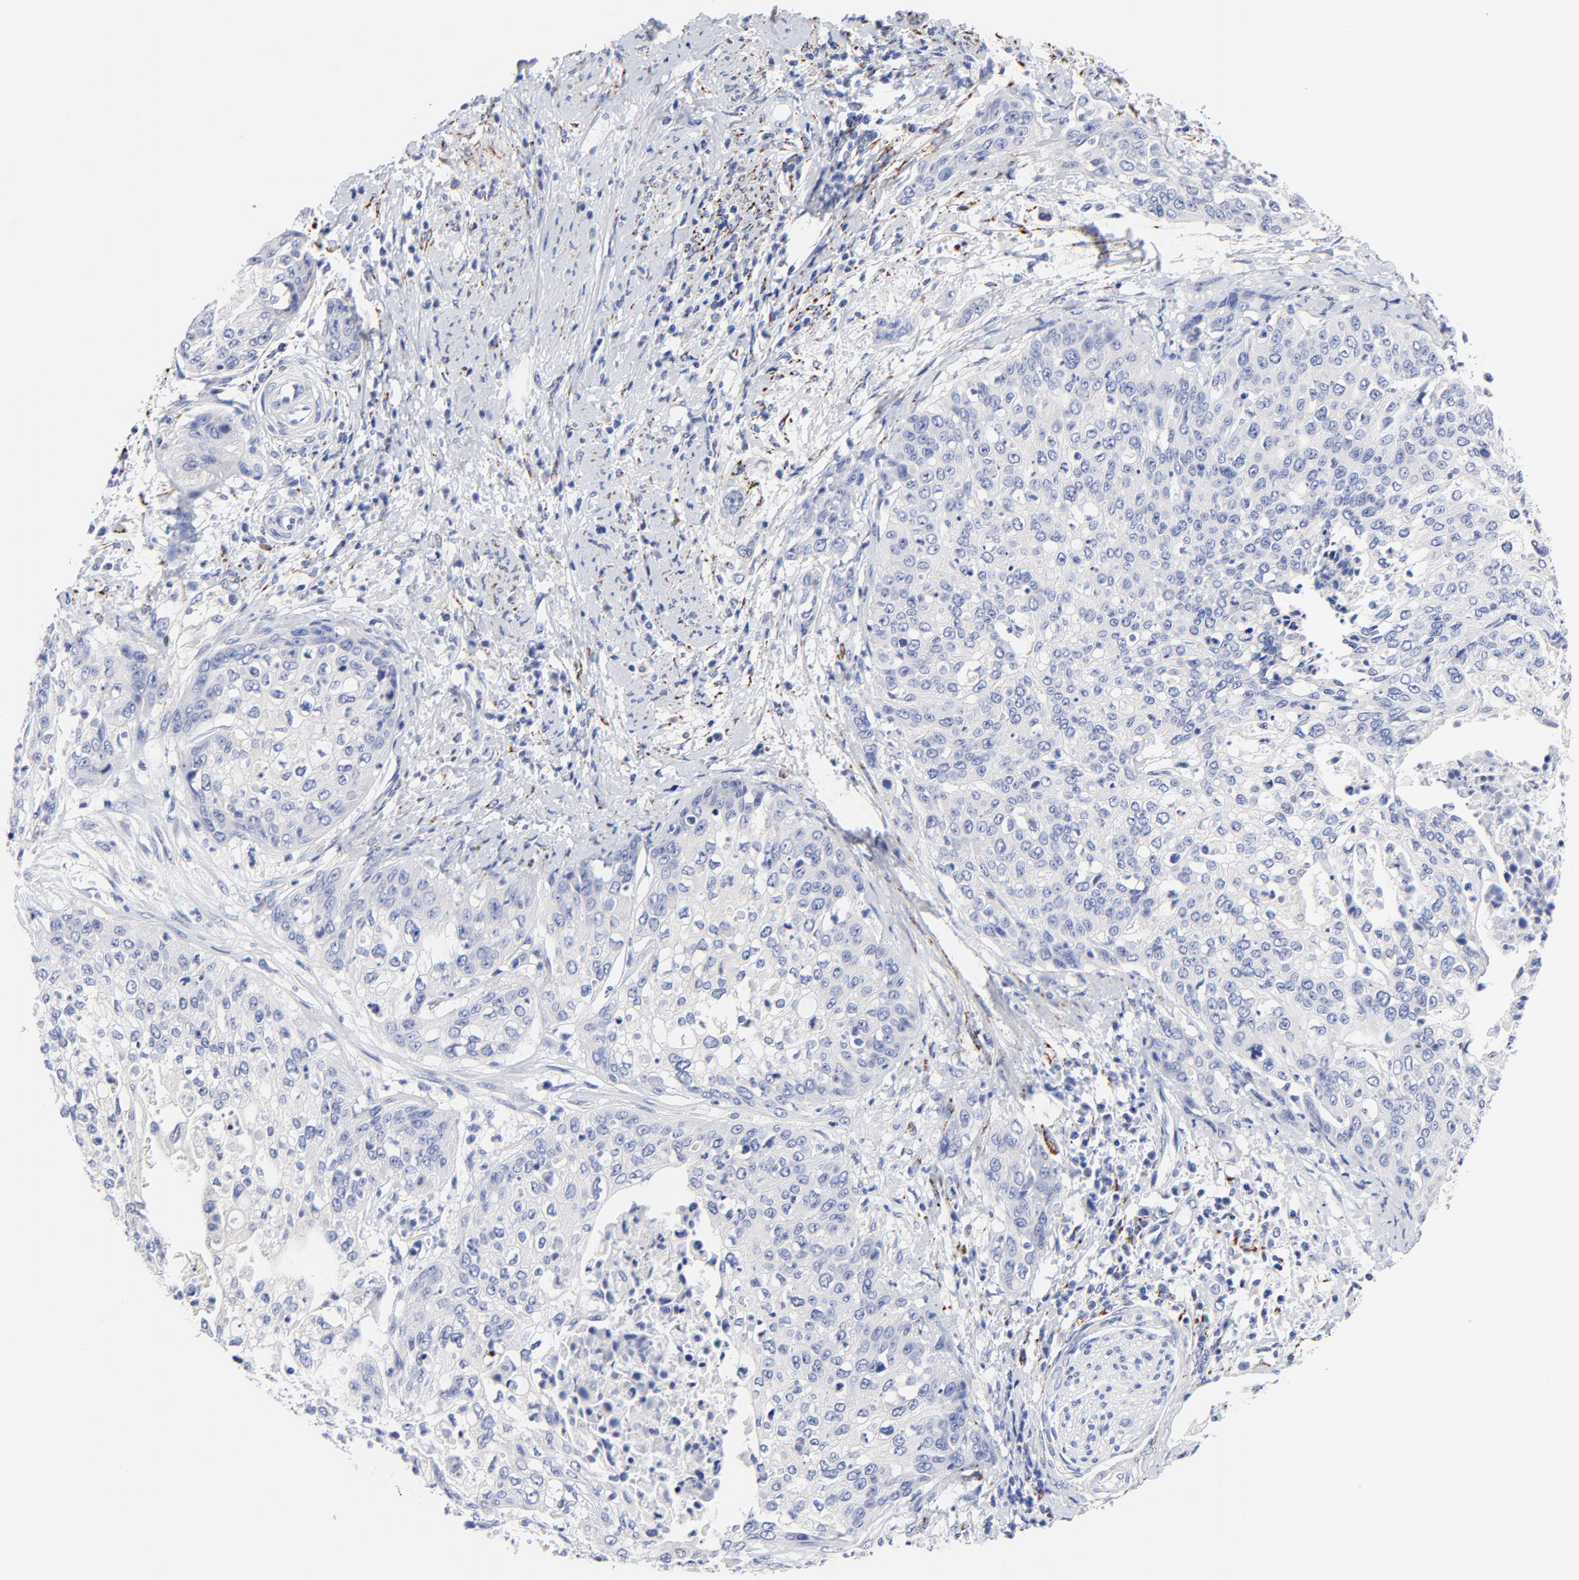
{"staining": {"intensity": "negative", "quantity": "none", "location": "none"}, "tissue": "cervical cancer", "cell_type": "Tumor cells", "image_type": "cancer", "snomed": [{"axis": "morphology", "description": "Squamous cell carcinoma, NOS"}, {"axis": "topography", "description": "Cervix"}], "caption": "Human squamous cell carcinoma (cervical) stained for a protein using IHC demonstrates no positivity in tumor cells.", "gene": "FBXO10", "patient": {"sex": "female", "age": 41}}